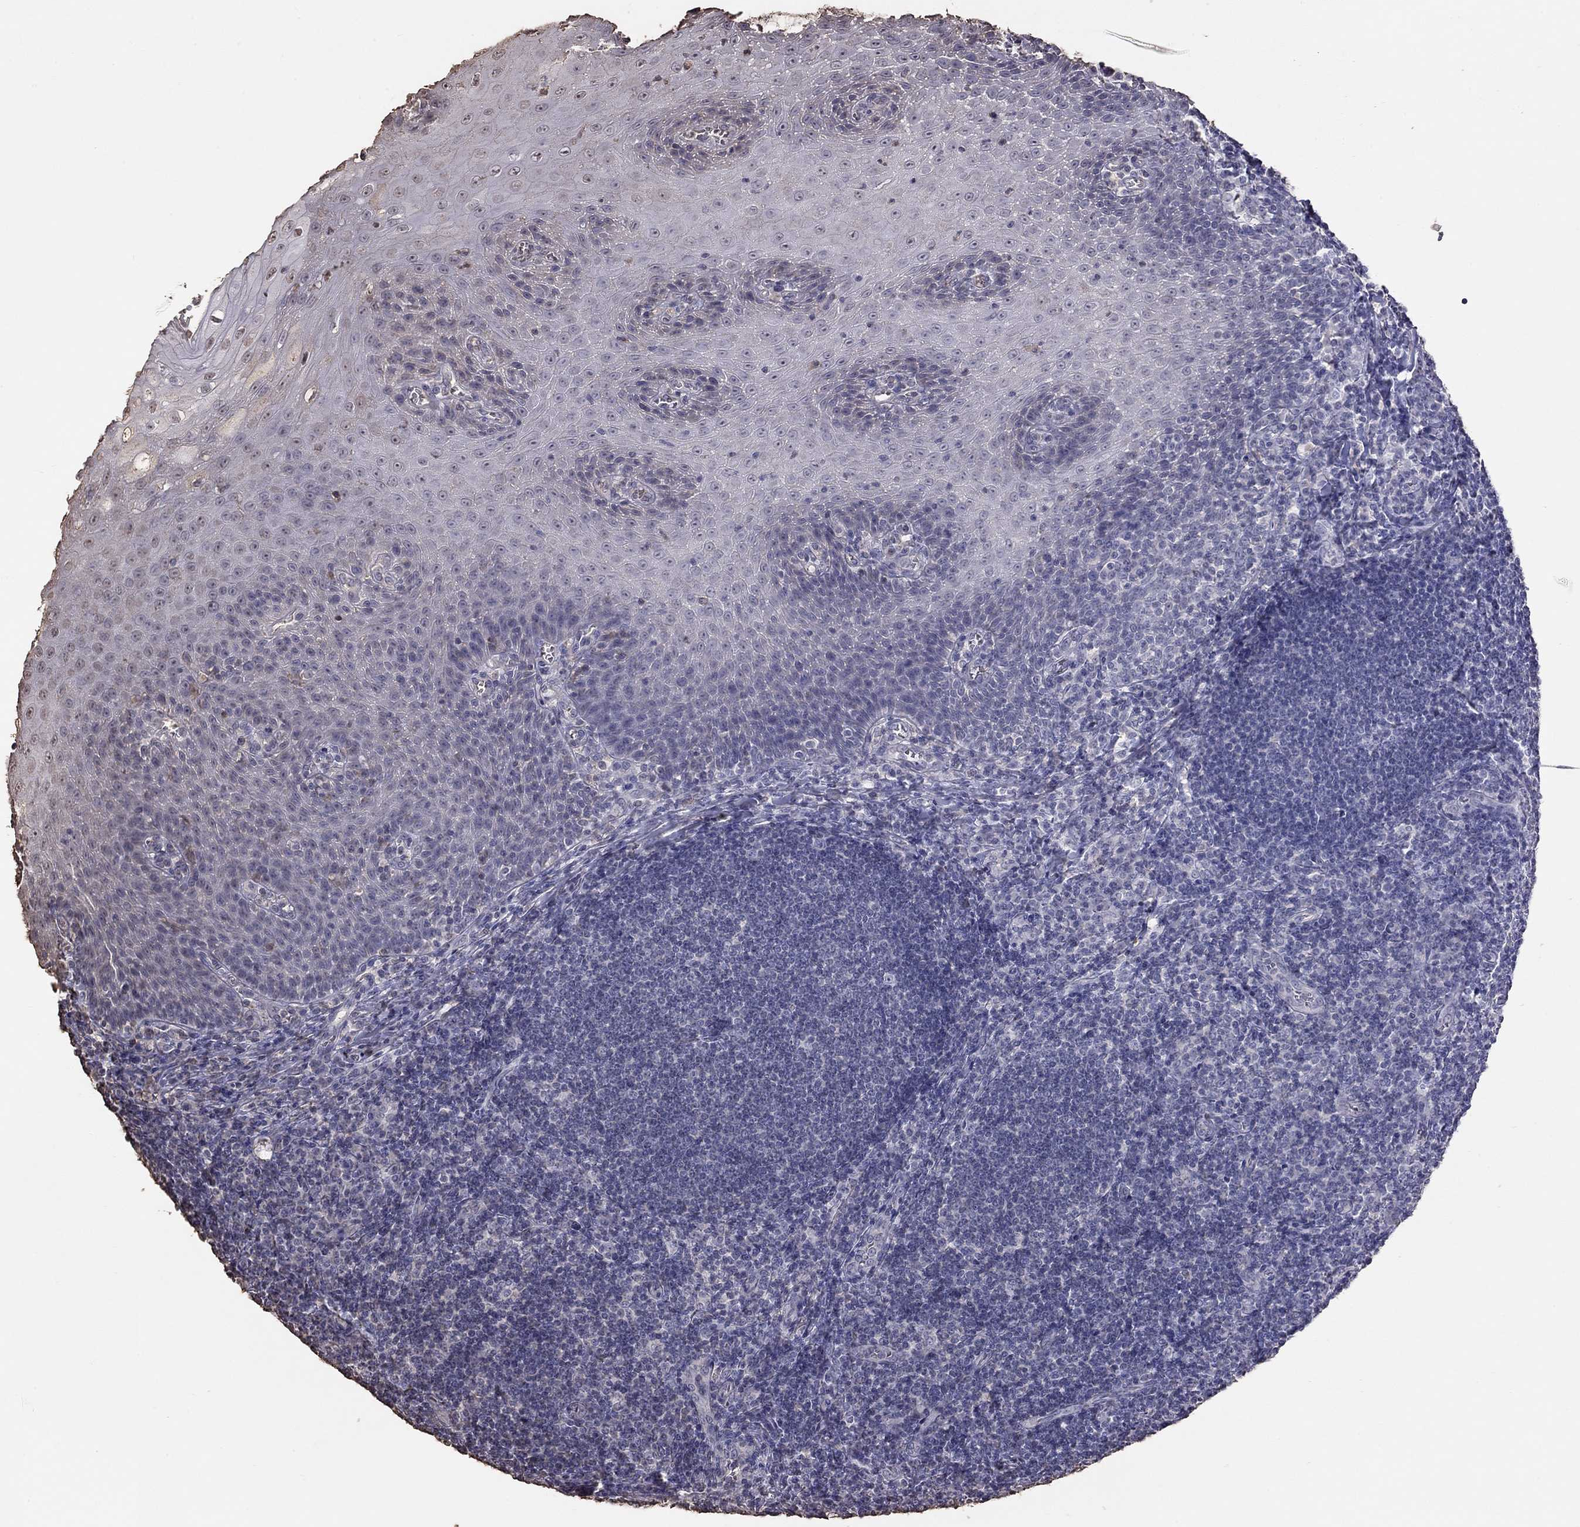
{"staining": {"intensity": "negative", "quantity": "none", "location": "none"}, "tissue": "tonsil", "cell_type": "Germinal center cells", "image_type": "normal", "snomed": [{"axis": "morphology", "description": "Normal tissue, NOS"}, {"axis": "topography", "description": "Tonsil"}], "caption": "IHC image of benign human tonsil stained for a protein (brown), which demonstrates no staining in germinal center cells. (Immunohistochemistry, brightfield microscopy, high magnification).", "gene": "SUN3", "patient": {"sex": "male", "age": 33}}